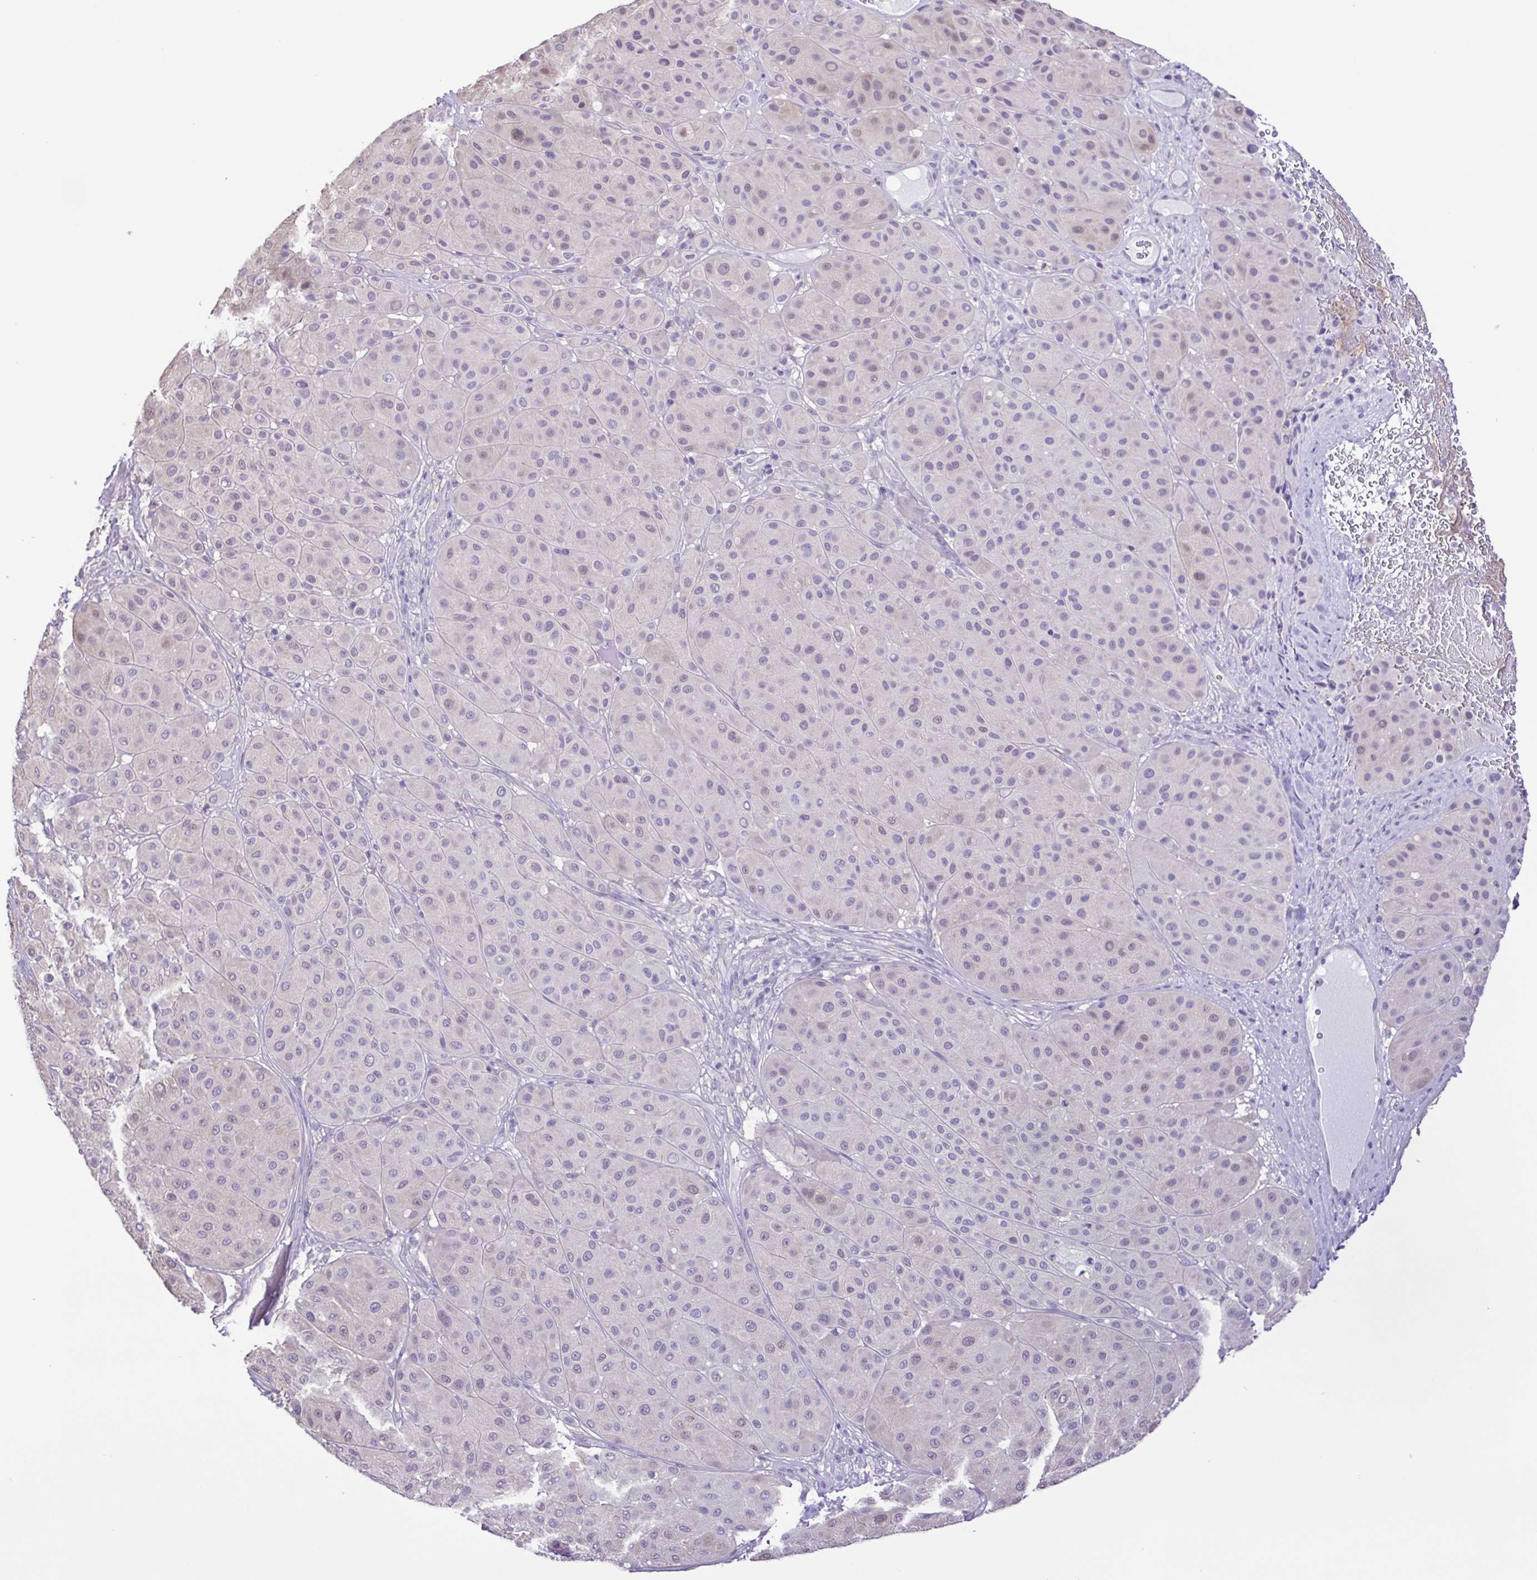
{"staining": {"intensity": "negative", "quantity": "none", "location": "none"}, "tissue": "melanoma", "cell_type": "Tumor cells", "image_type": "cancer", "snomed": [{"axis": "morphology", "description": "Malignant melanoma, Metastatic site"}, {"axis": "topography", "description": "Smooth muscle"}], "caption": "Tumor cells show no significant protein expression in melanoma.", "gene": "CYP17A1", "patient": {"sex": "male", "age": 41}}